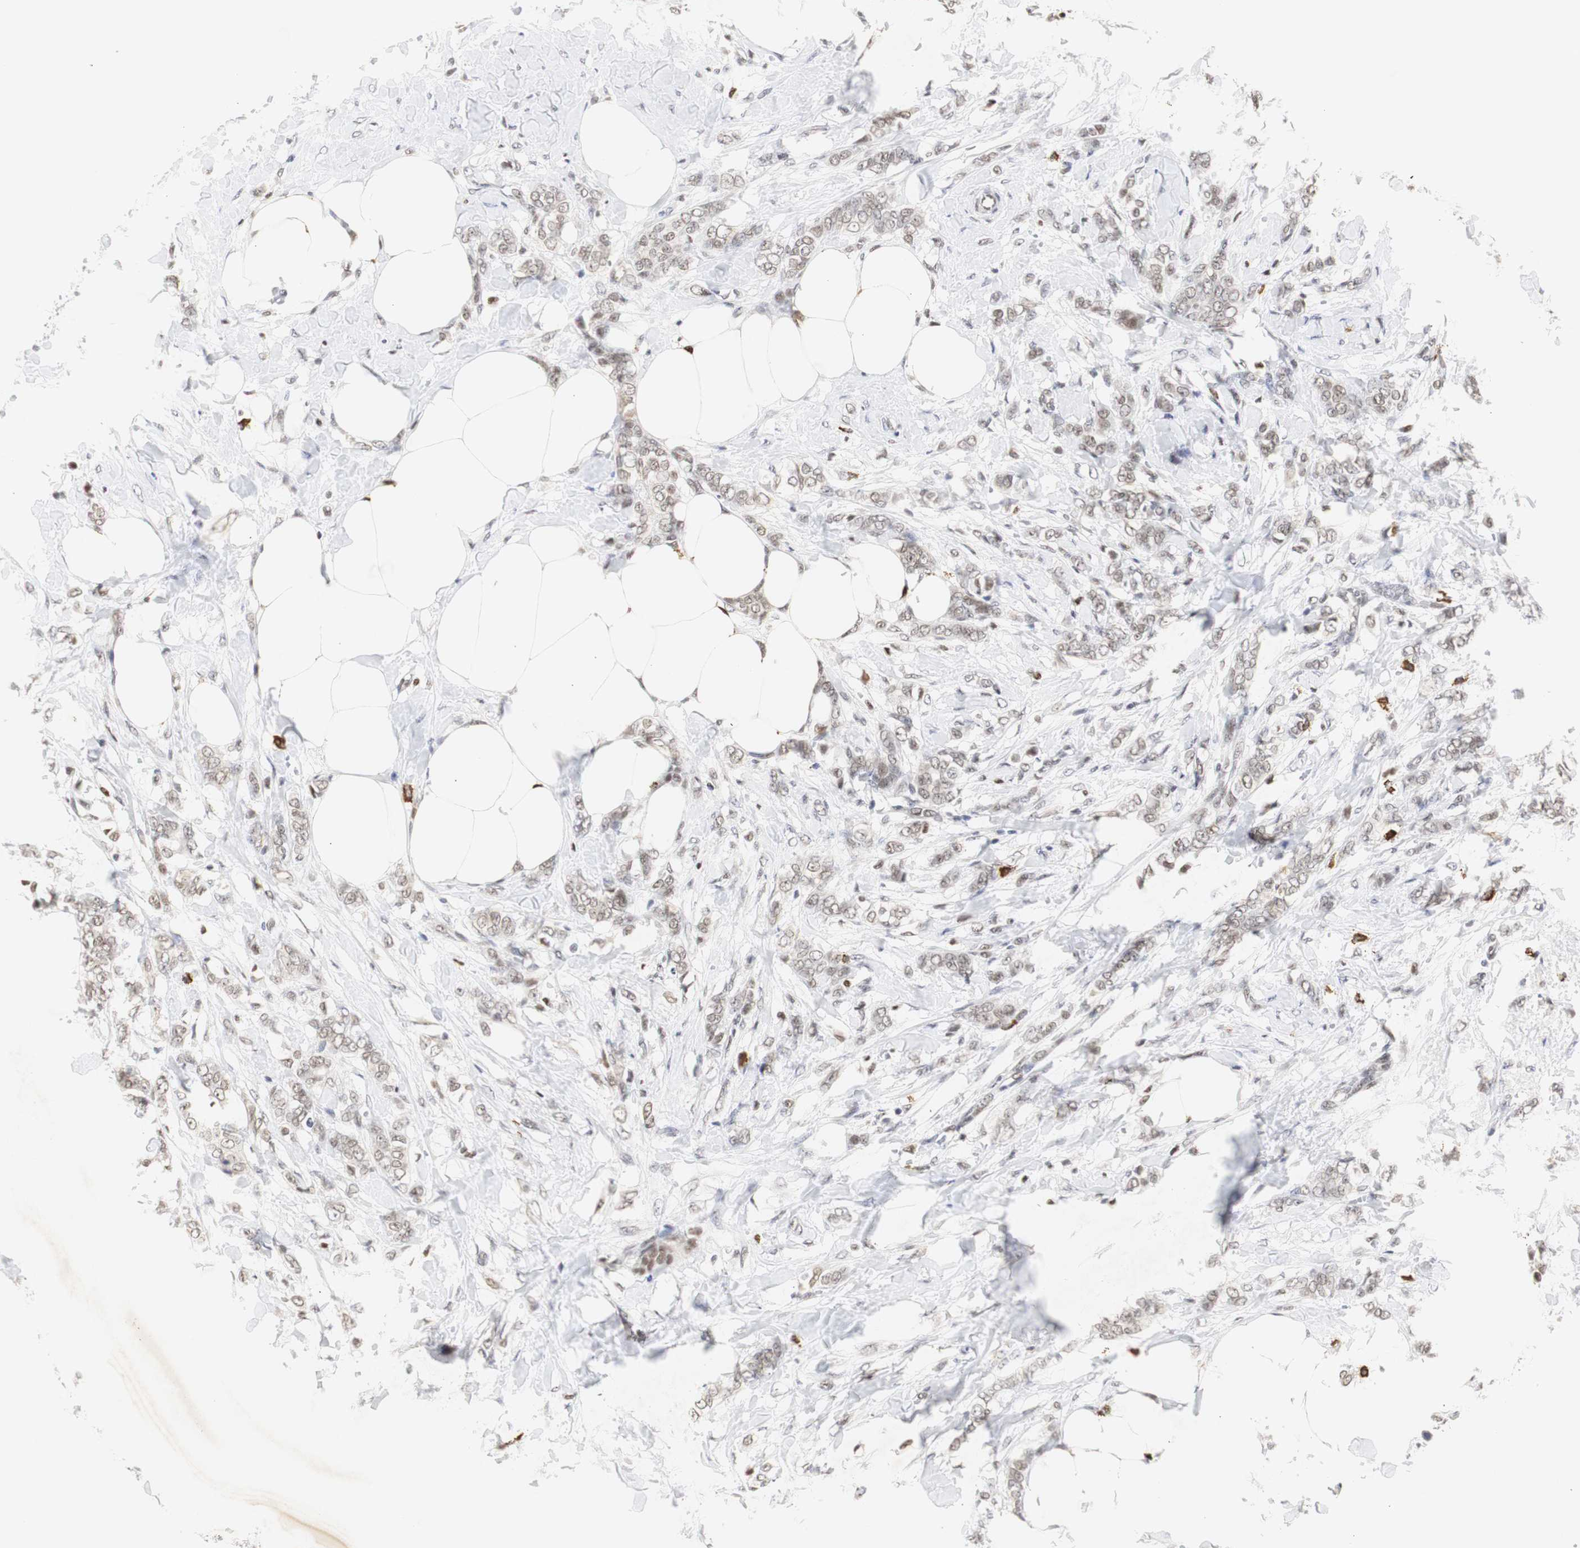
{"staining": {"intensity": "weak", "quantity": "25%-75%", "location": "nuclear"}, "tissue": "breast cancer", "cell_type": "Tumor cells", "image_type": "cancer", "snomed": [{"axis": "morphology", "description": "Lobular carcinoma, in situ"}, {"axis": "morphology", "description": "Lobular carcinoma"}, {"axis": "topography", "description": "Breast"}], "caption": "Immunohistochemistry staining of breast cancer, which displays low levels of weak nuclear staining in about 25%-75% of tumor cells indicating weak nuclear protein staining. The staining was performed using DAB (3,3'-diaminobenzidine) (brown) for protein detection and nuclei were counterstained in hematoxylin (blue).", "gene": "ZFC3H1", "patient": {"sex": "female", "age": 41}}